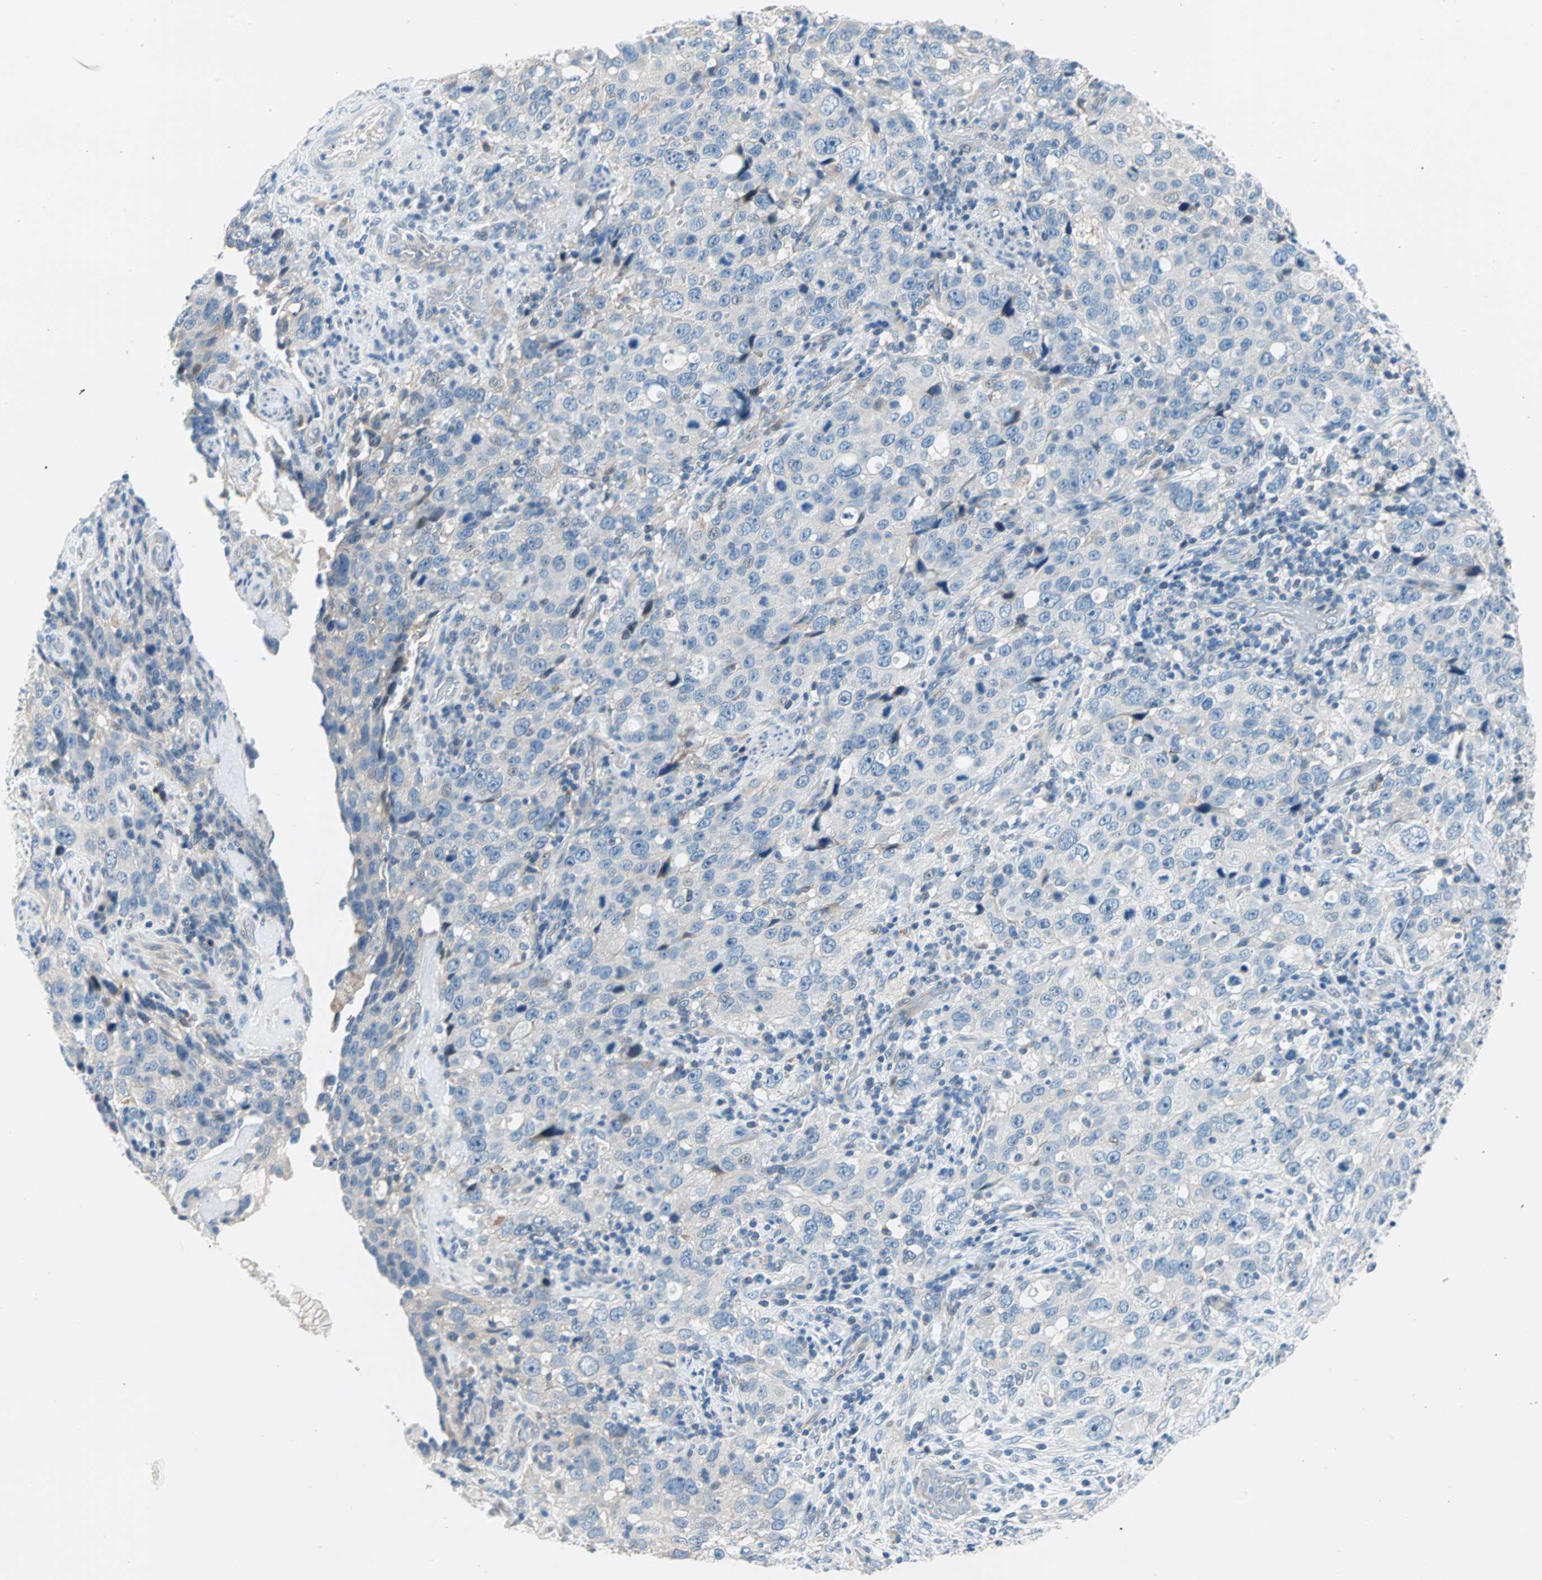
{"staining": {"intensity": "negative", "quantity": "none", "location": "none"}, "tissue": "stomach cancer", "cell_type": "Tumor cells", "image_type": "cancer", "snomed": [{"axis": "morphology", "description": "Normal tissue, NOS"}, {"axis": "morphology", "description": "Adenocarcinoma, NOS"}, {"axis": "topography", "description": "Stomach"}], "caption": "Immunohistochemistry image of stomach cancer stained for a protein (brown), which displays no expression in tumor cells.", "gene": "TMEM163", "patient": {"sex": "male", "age": 48}}